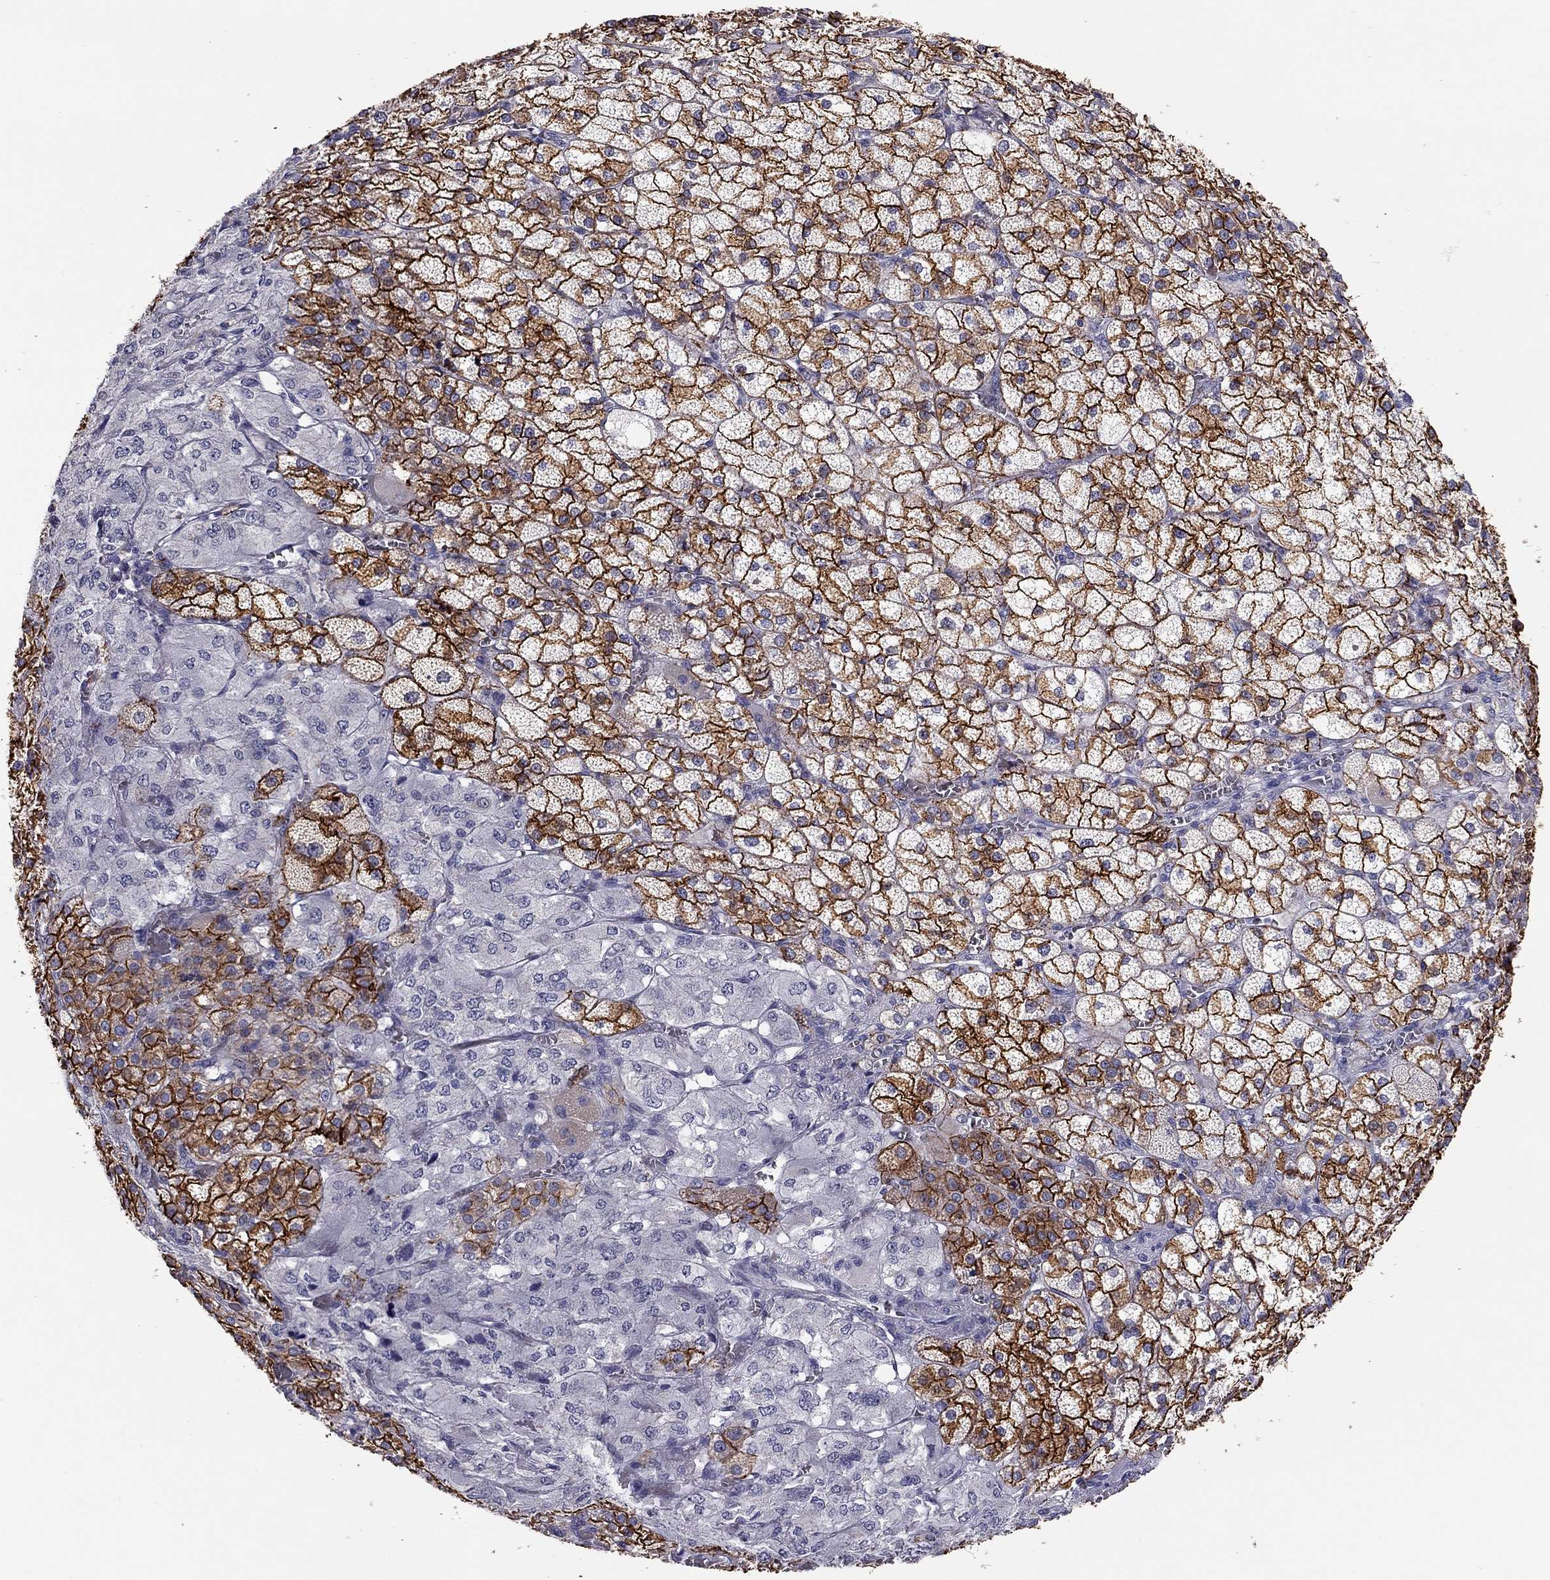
{"staining": {"intensity": "strong", "quantity": ">75%", "location": "cytoplasmic/membranous"}, "tissue": "adrenal gland", "cell_type": "Glandular cells", "image_type": "normal", "snomed": [{"axis": "morphology", "description": "Normal tissue, NOS"}, {"axis": "topography", "description": "Adrenal gland"}], "caption": "A high amount of strong cytoplasmic/membranous positivity is identified in about >75% of glandular cells in normal adrenal gland.", "gene": "SCARB1", "patient": {"sex": "female", "age": 60}}